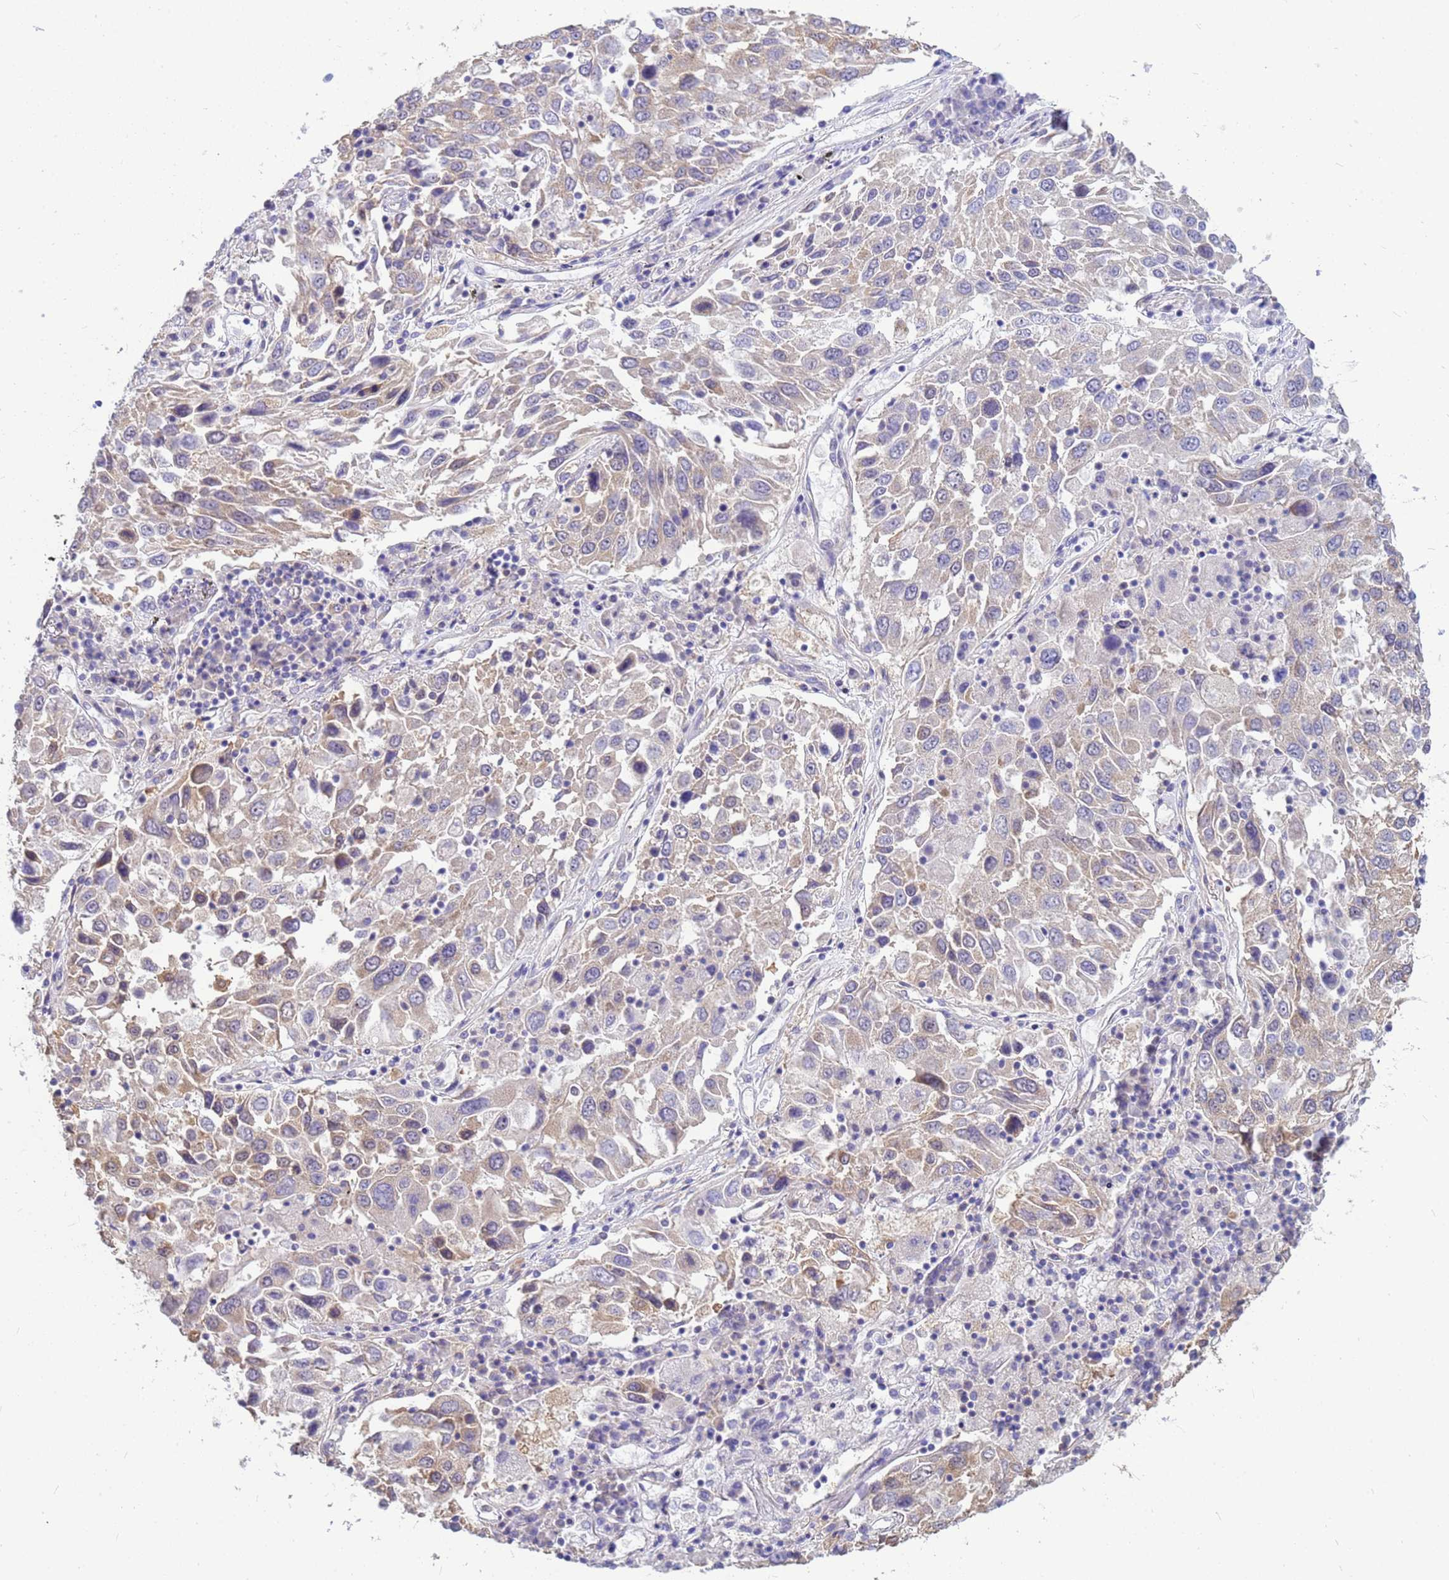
{"staining": {"intensity": "weak", "quantity": "25%-75%", "location": "cytoplasmic/membranous"}, "tissue": "lung cancer", "cell_type": "Tumor cells", "image_type": "cancer", "snomed": [{"axis": "morphology", "description": "Squamous cell carcinoma, NOS"}, {"axis": "topography", "description": "Lung"}], "caption": "IHC histopathology image of neoplastic tissue: lung cancer (squamous cell carcinoma) stained using IHC reveals low levels of weak protein expression localized specifically in the cytoplasmic/membranous of tumor cells, appearing as a cytoplasmic/membranous brown color.", "gene": "TUBB1", "patient": {"sex": "male", "age": 65}}